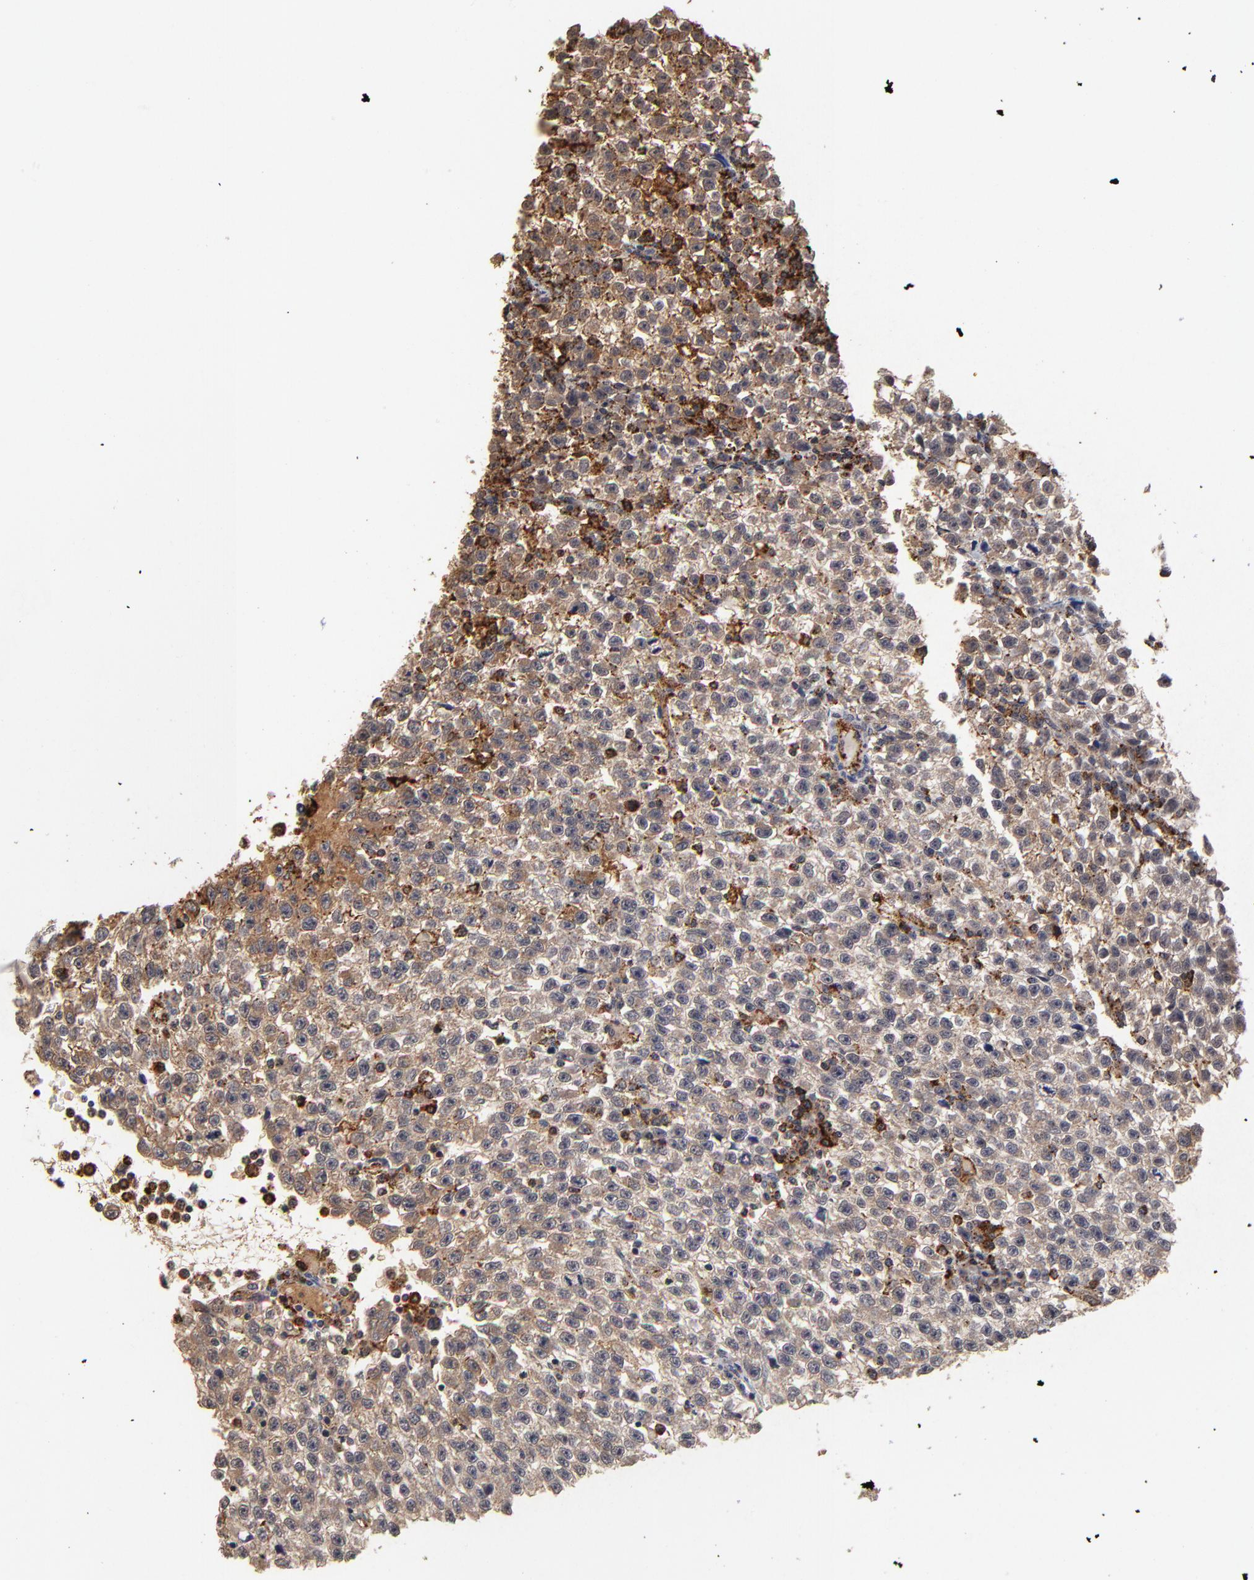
{"staining": {"intensity": "strong", "quantity": ">75%", "location": "cytoplasmic/membranous"}, "tissue": "testis cancer", "cell_type": "Tumor cells", "image_type": "cancer", "snomed": [{"axis": "morphology", "description": "Seminoma, NOS"}, {"axis": "topography", "description": "Testis"}], "caption": "A brown stain labels strong cytoplasmic/membranous staining of a protein in testis cancer tumor cells.", "gene": "ASB8", "patient": {"sex": "male", "age": 35}}